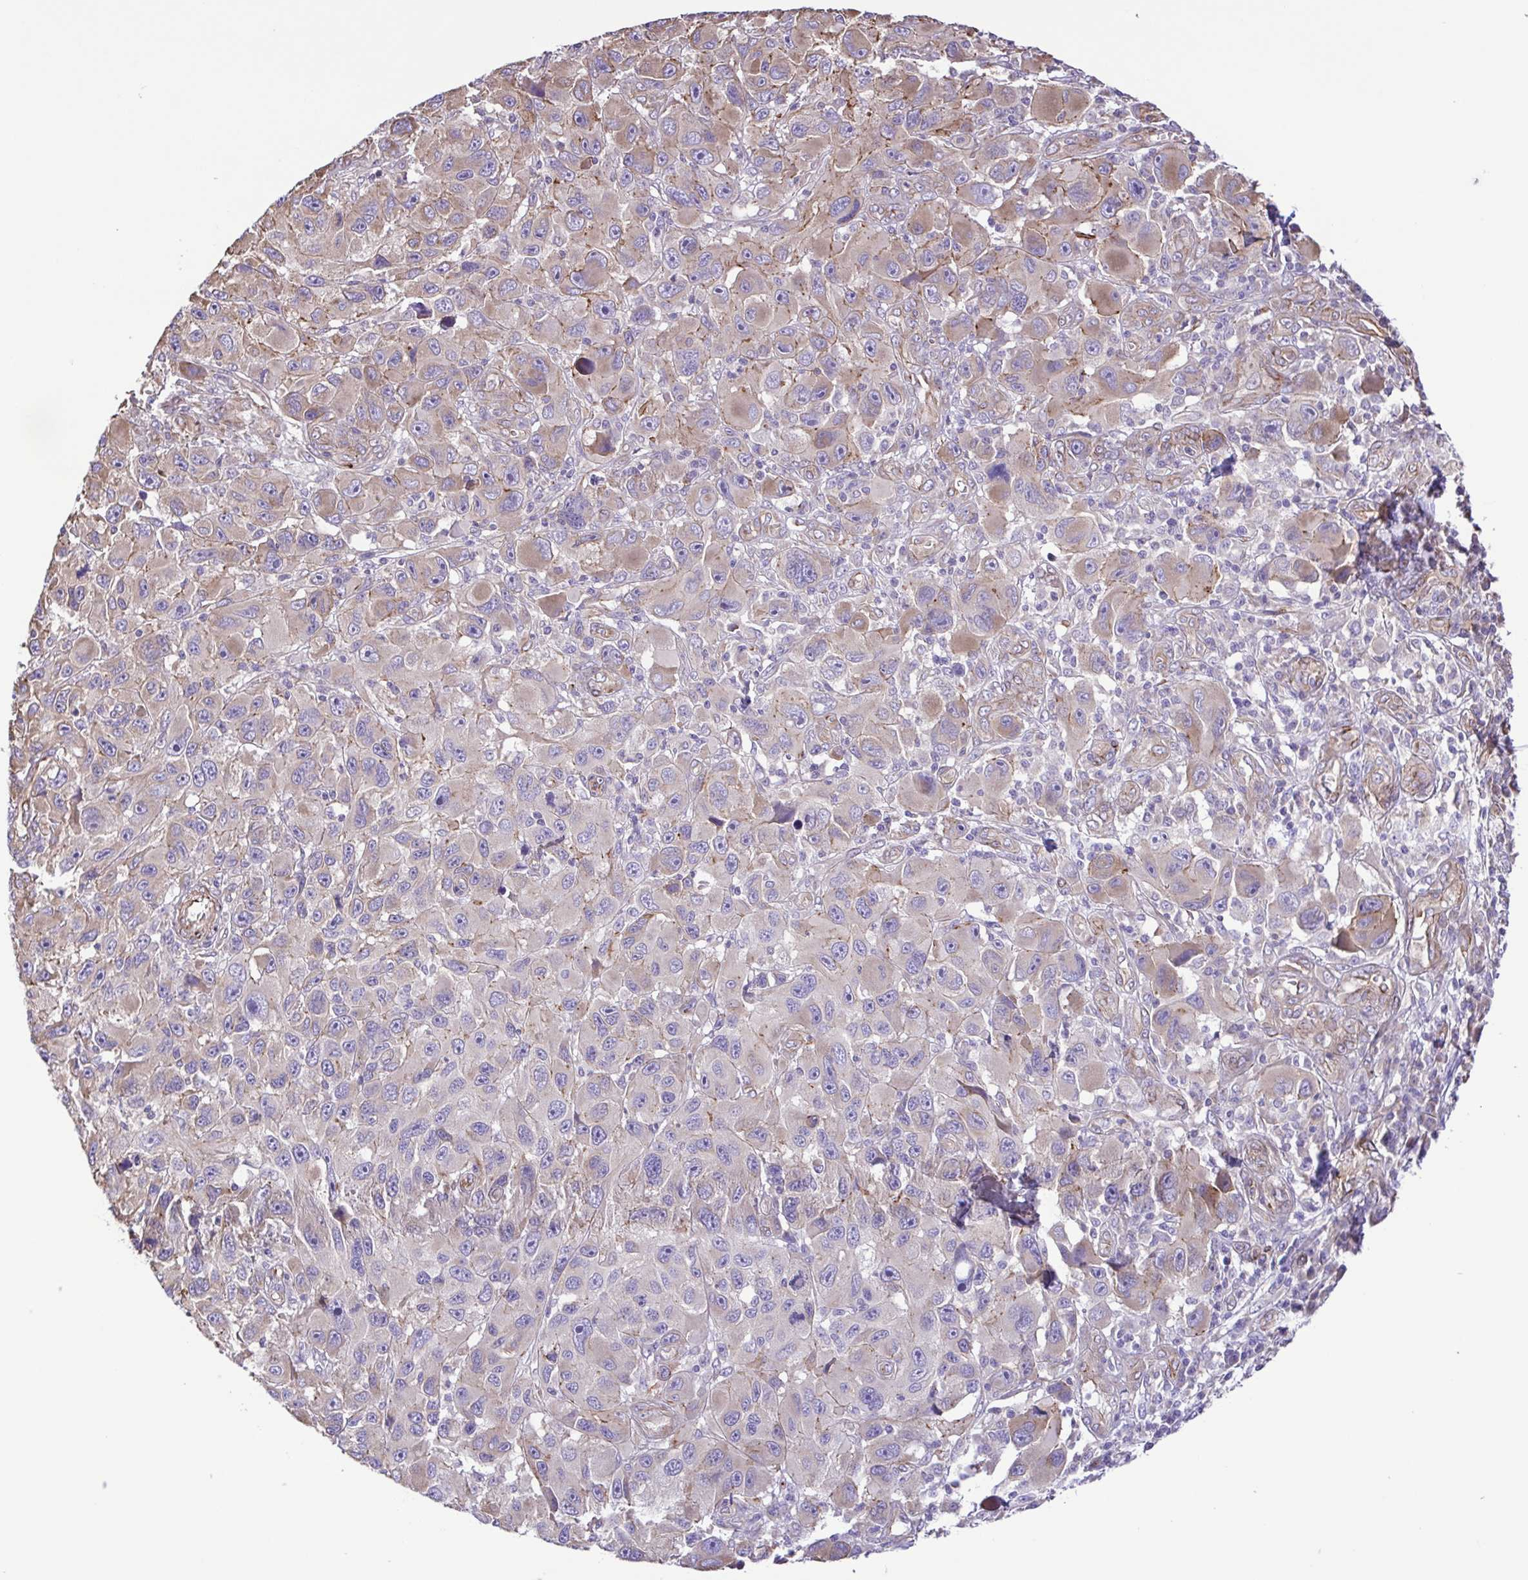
{"staining": {"intensity": "weak", "quantity": "<25%", "location": "cytoplasmic/membranous"}, "tissue": "melanoma", "cell_type": "Tumor cells", "image_type": "cancer", "snomed": [{"axis": "morphology", "description": "Malignant melanoma, NOS"}, {"axis": "topography", "description": "Skin"}], "caption": "Tumor cells show no significant protein positivity in malignant melanoma. Nuclei are stained in blue.", "gene": "FLT1", "patient": {"sex": "male", "age": 53}}